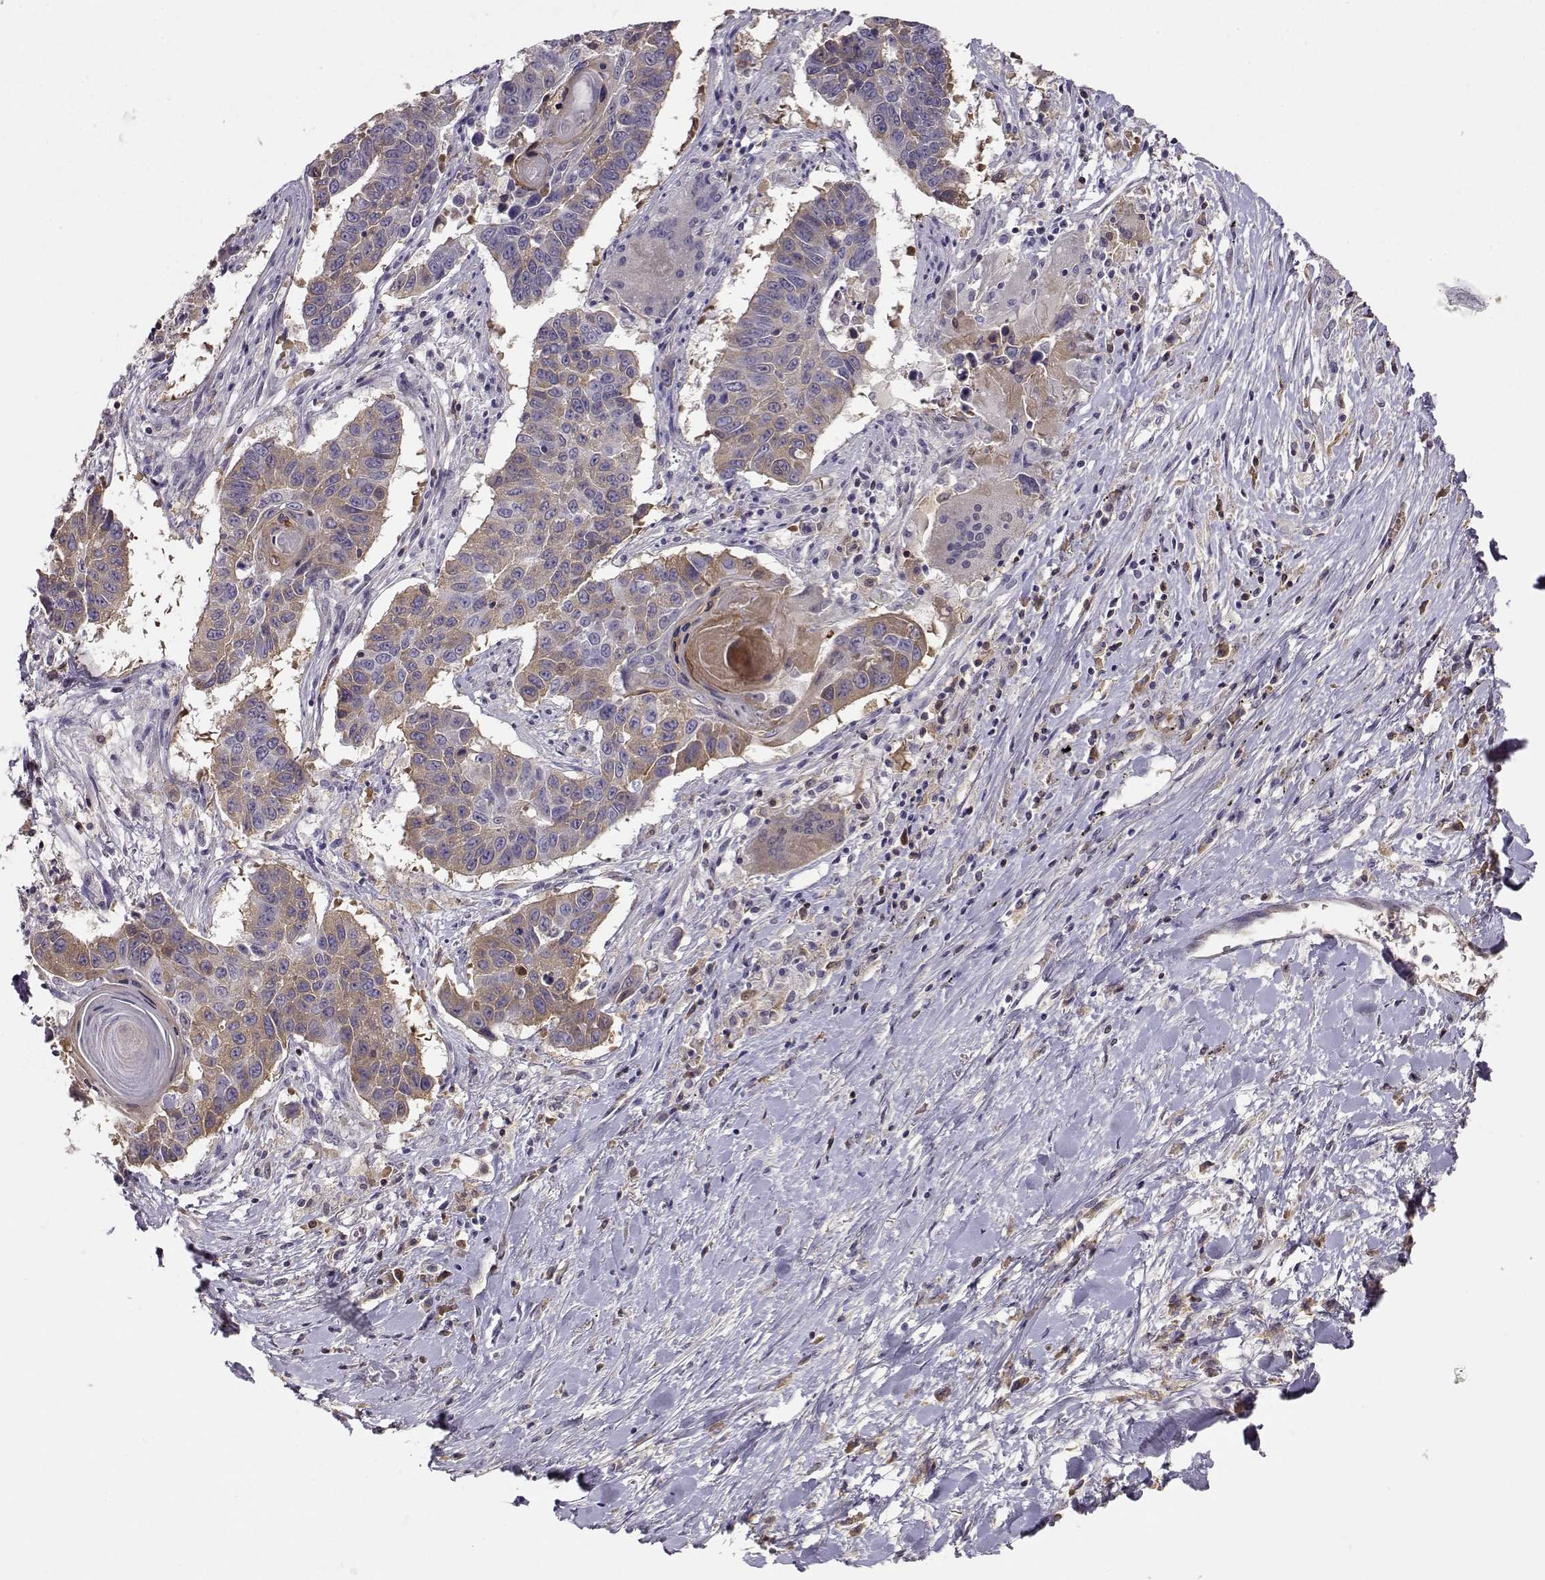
{"staining": {"intensity": "weak", "quantity": ">75%", "location": "cytoplasmic/membranous"}, "tissue": "lung cancer", "cell_type": "Tumor cells", "image_type": "cancer", "snomed": [{"axis": "morphology", "description": "Squamous cell carcinoma, NOS"}, {"axis": "topography", "description": "Lung"}], "caption": "Squamous cell carcinoma (lung) stained with a brown dye shows weak cytoplasmic/membranous positive expression in about >75% of tumor cells.", "gene": "TACR1", "patient": {"sex": "male", "age": 73}}